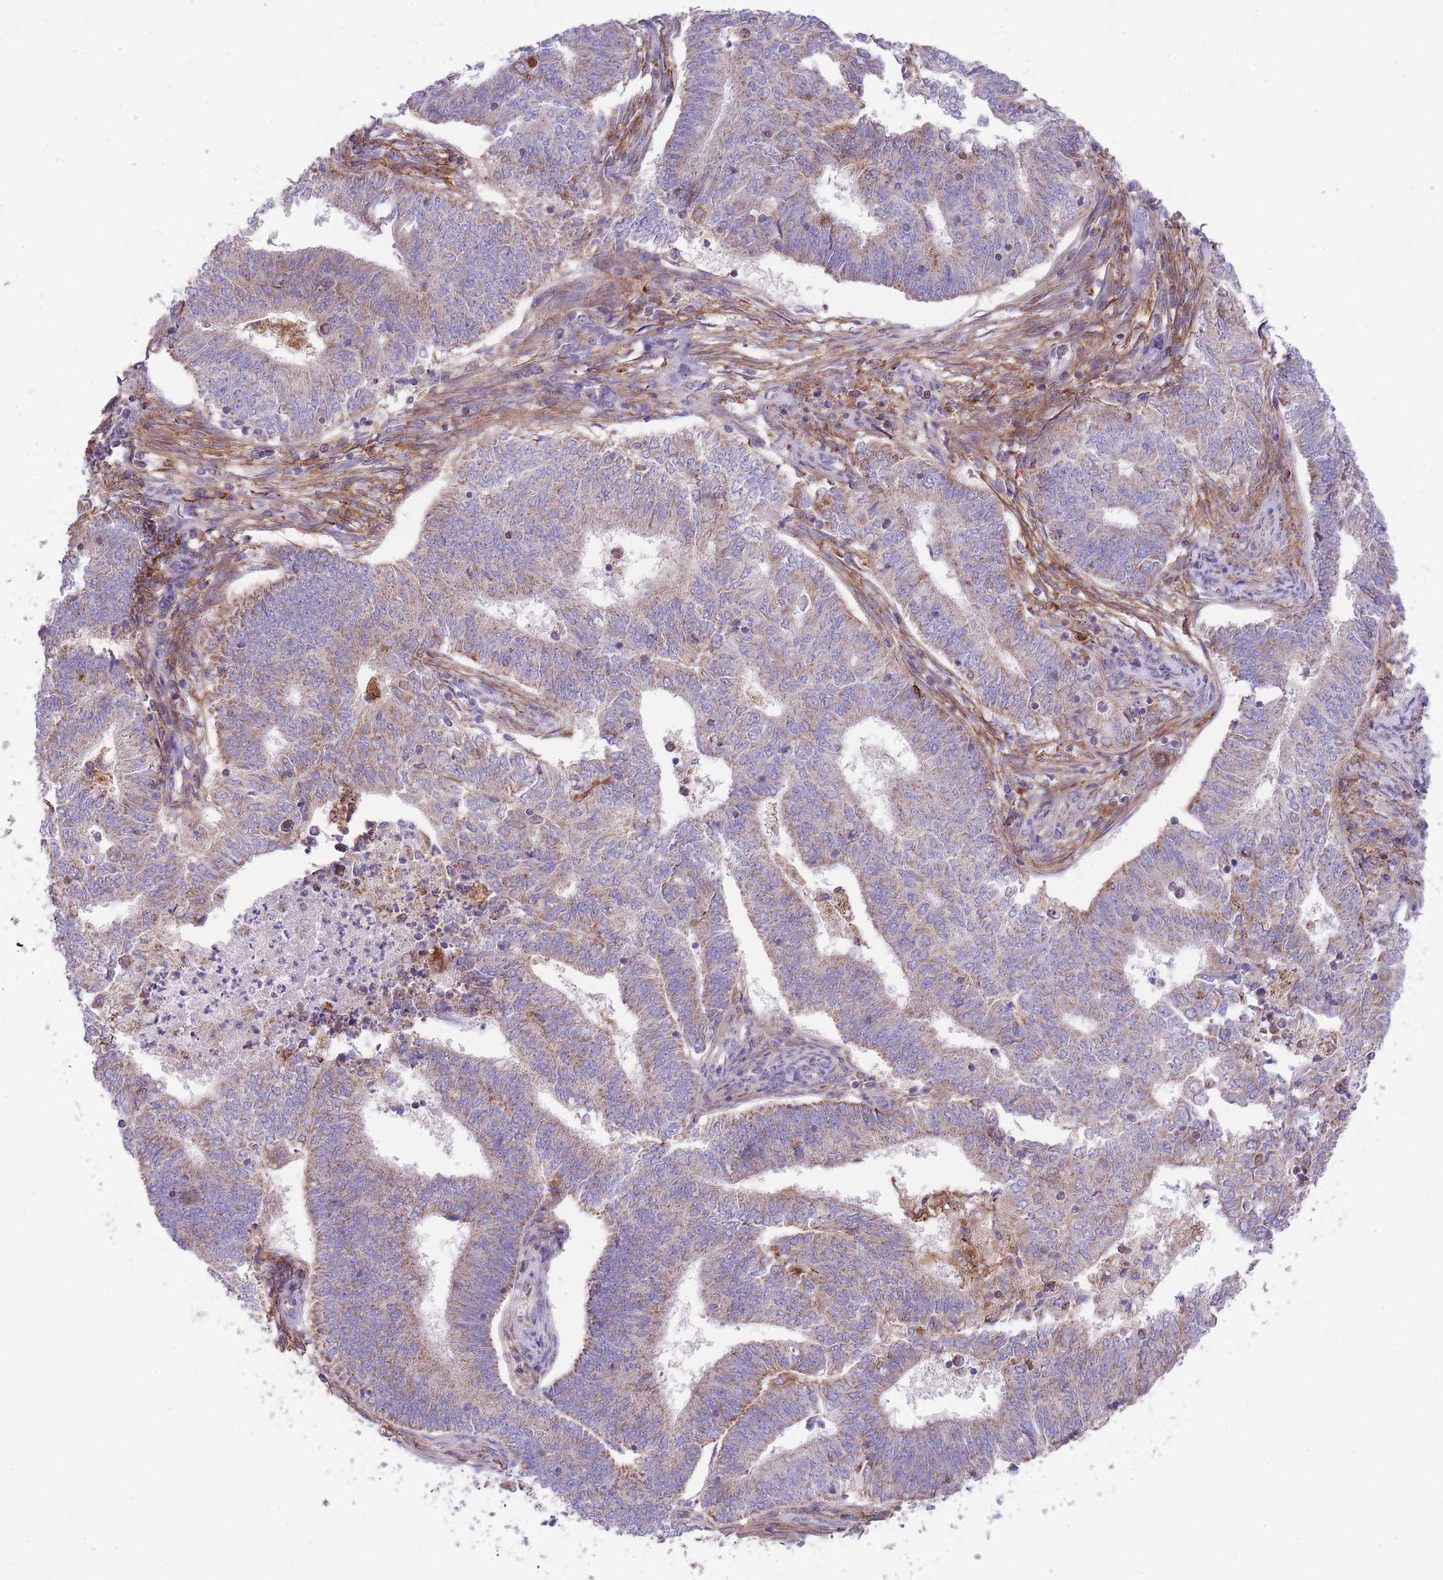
{"staining": {"intensity": "moderate", "quantity": "<25%", "location": "cytoplasmic/membranous"}, "tissue": "endometrial cancer", "cell_type": "Tumor cells", "image_type": "cancer", "snomed": [{"axis": "morphology", "description": "Adenocarcinoma, NOS"}, {"axis": "topography", "description": "Endometrium"}], "caption": "The image demonstrates immunohistochemical staining of endometrial adenocarcinoma. There is moderate cytoplasmic/membranous expression is appreciated in about <25% of tumor cells.", "gene": "ST3GAL3", "patient": {"sex": "female", "age": 62}}